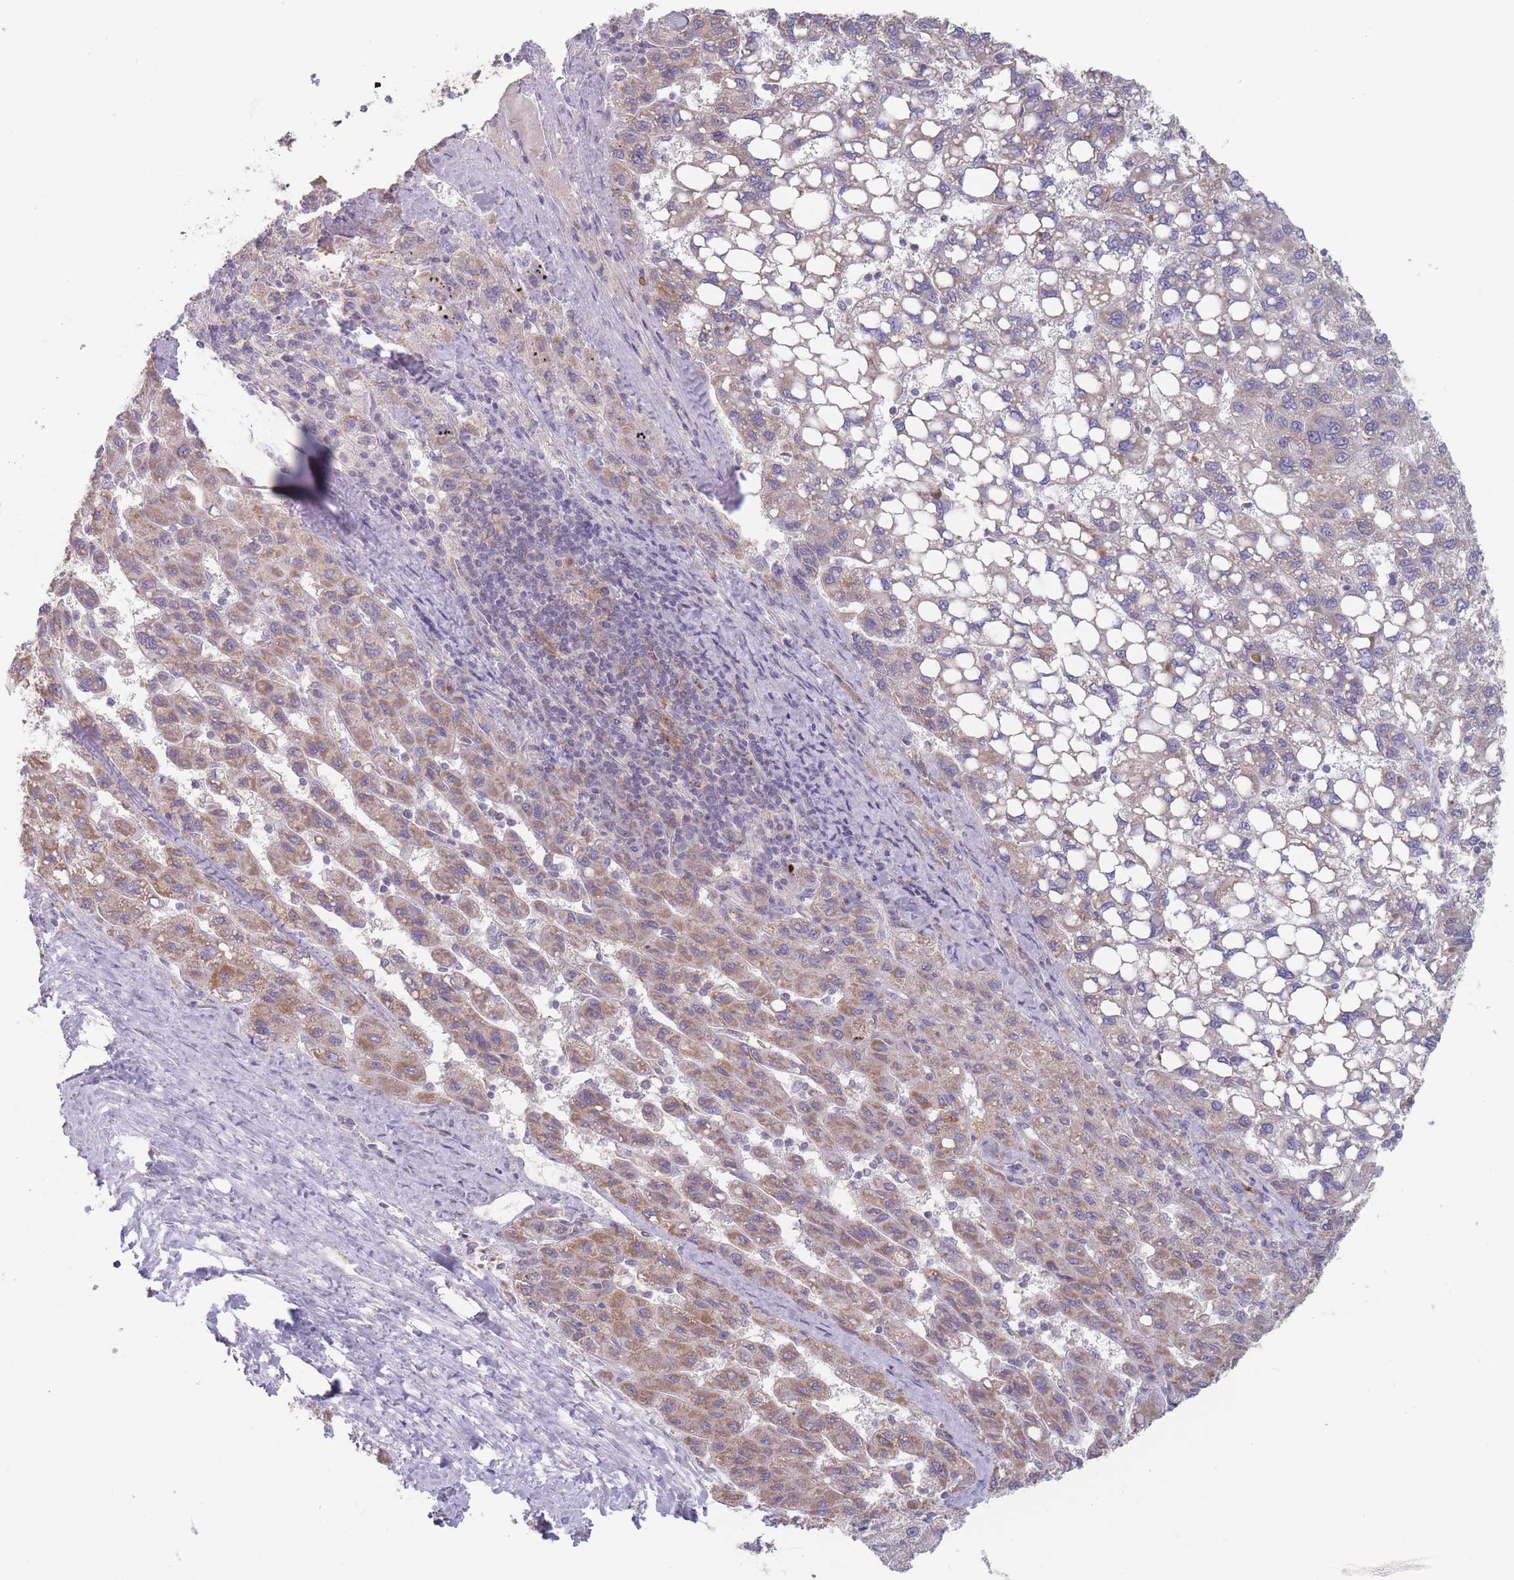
{"staining": {"intensity": "moderate", "quantity": "25%-75%", "location": "cytoplasmic/membranous"}, "tissue": "liver cancer", "cell_type": "Tumor cells", "image_type": "cancer", "snomed": [{"axis": "morphology", "description": "Carcinoma, Hepatocellular, NOS"}, {"axis": "topography", "description": "Liver"}], "caption": "Brown immunohistochemical staining in human hepatocellular carcinoma (liver) displays moderate cytoplasmic/membranous staining in about 25%-75% of tumor cells.", "gene": "PEX7", "patient": {"sex": "female", "age": 82}}